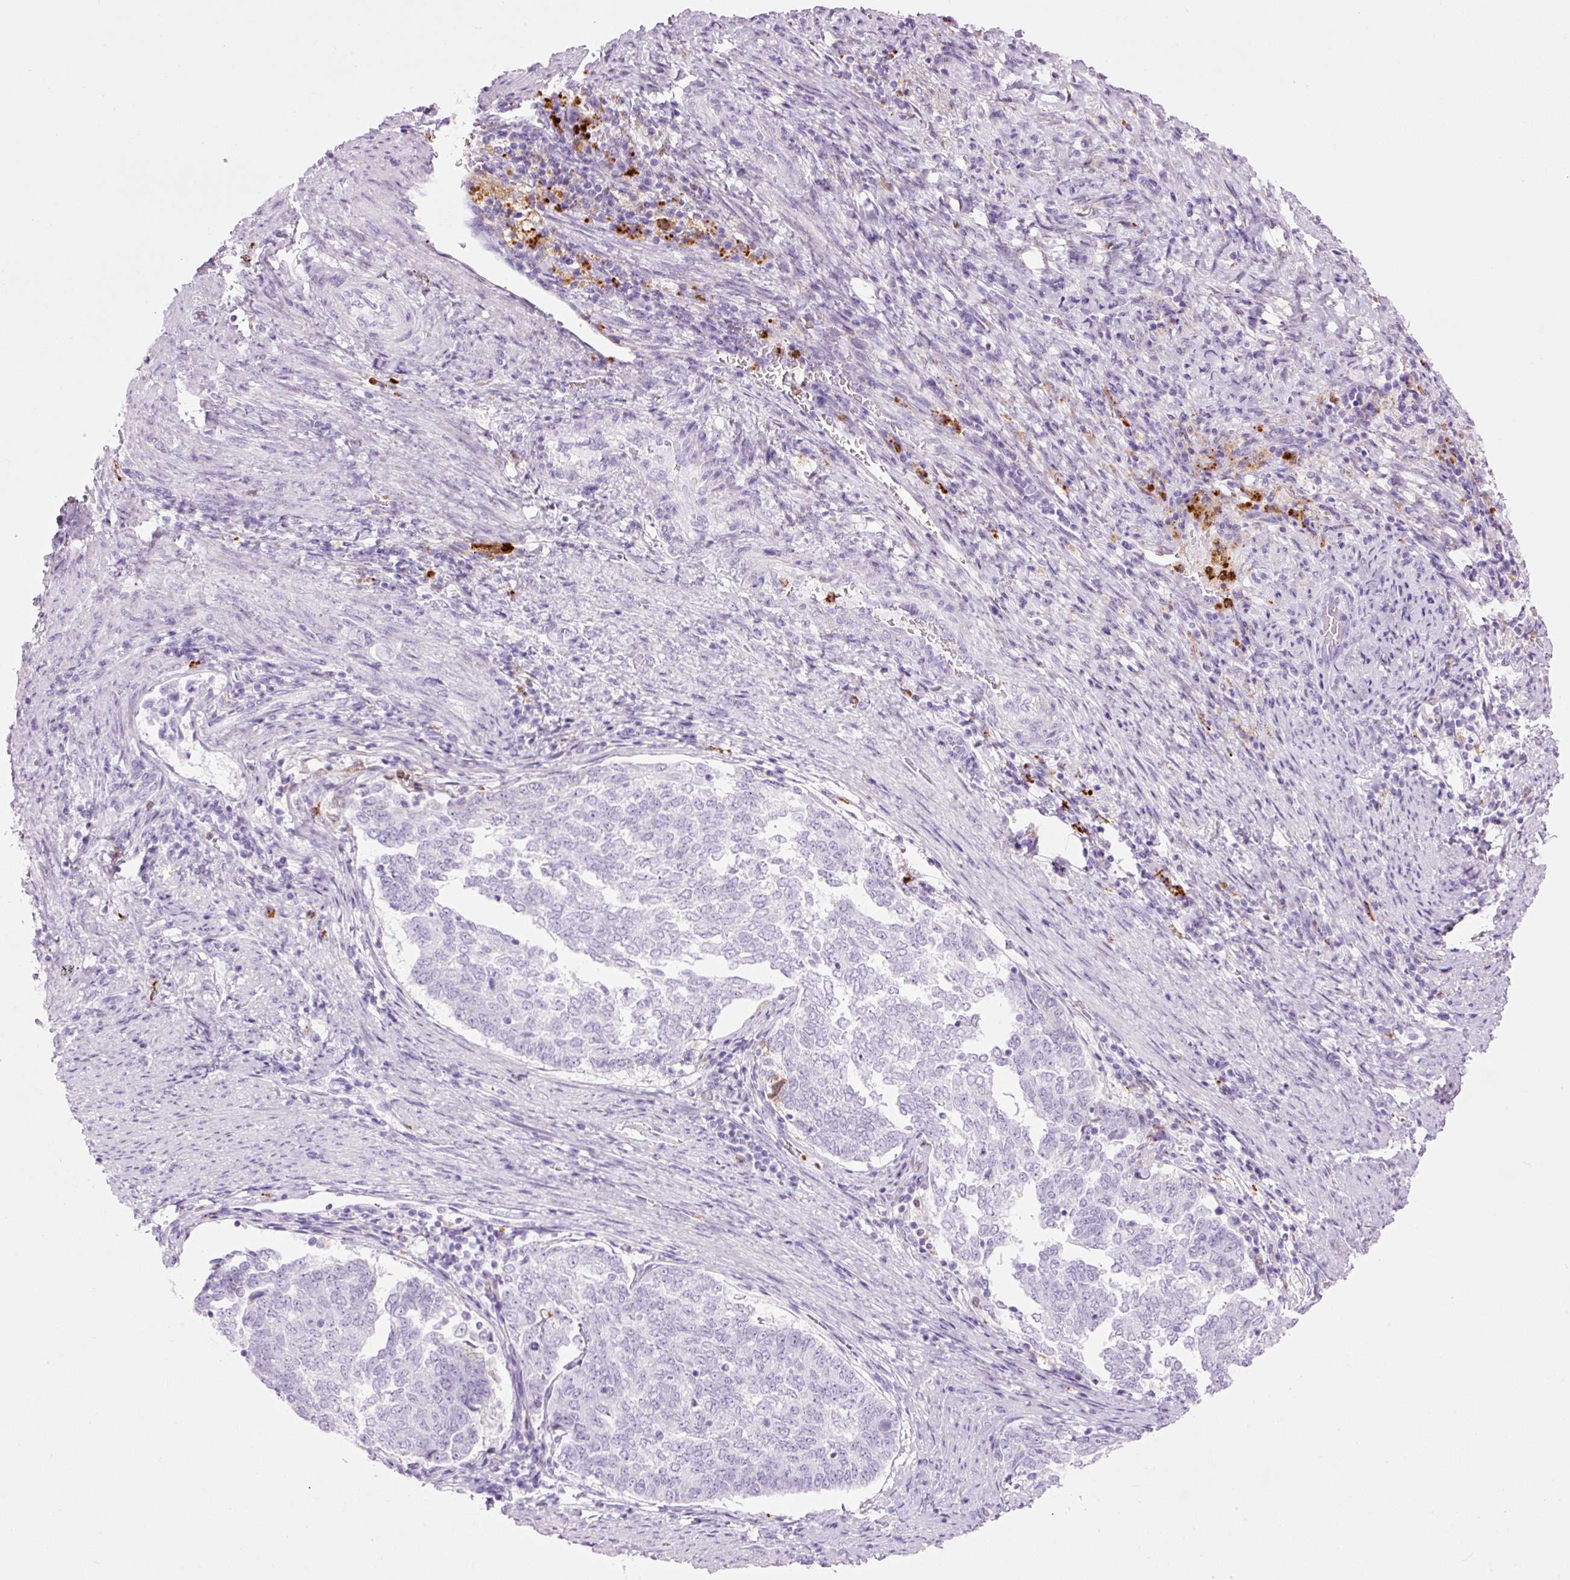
{"staining": {"intensity": "negative", "quantity": "none", "location": "none"}, "tissue": "endometrial cancer", "cell_type": "Tumor cells", "image_type": "cancer", "snomed": [{"axis": "morphology", "description": "Adenocarcinoma, NOS"}, {"axis": "topography", "description": "Endometrium"}], "caption": "This is an immunohistochemistry (IHC) micrograph of adenocarcinoma (endometrial). There is no staining in tumor cells.", "gene": "LYZ", "patient": {"sex": "female", "age": 80}}